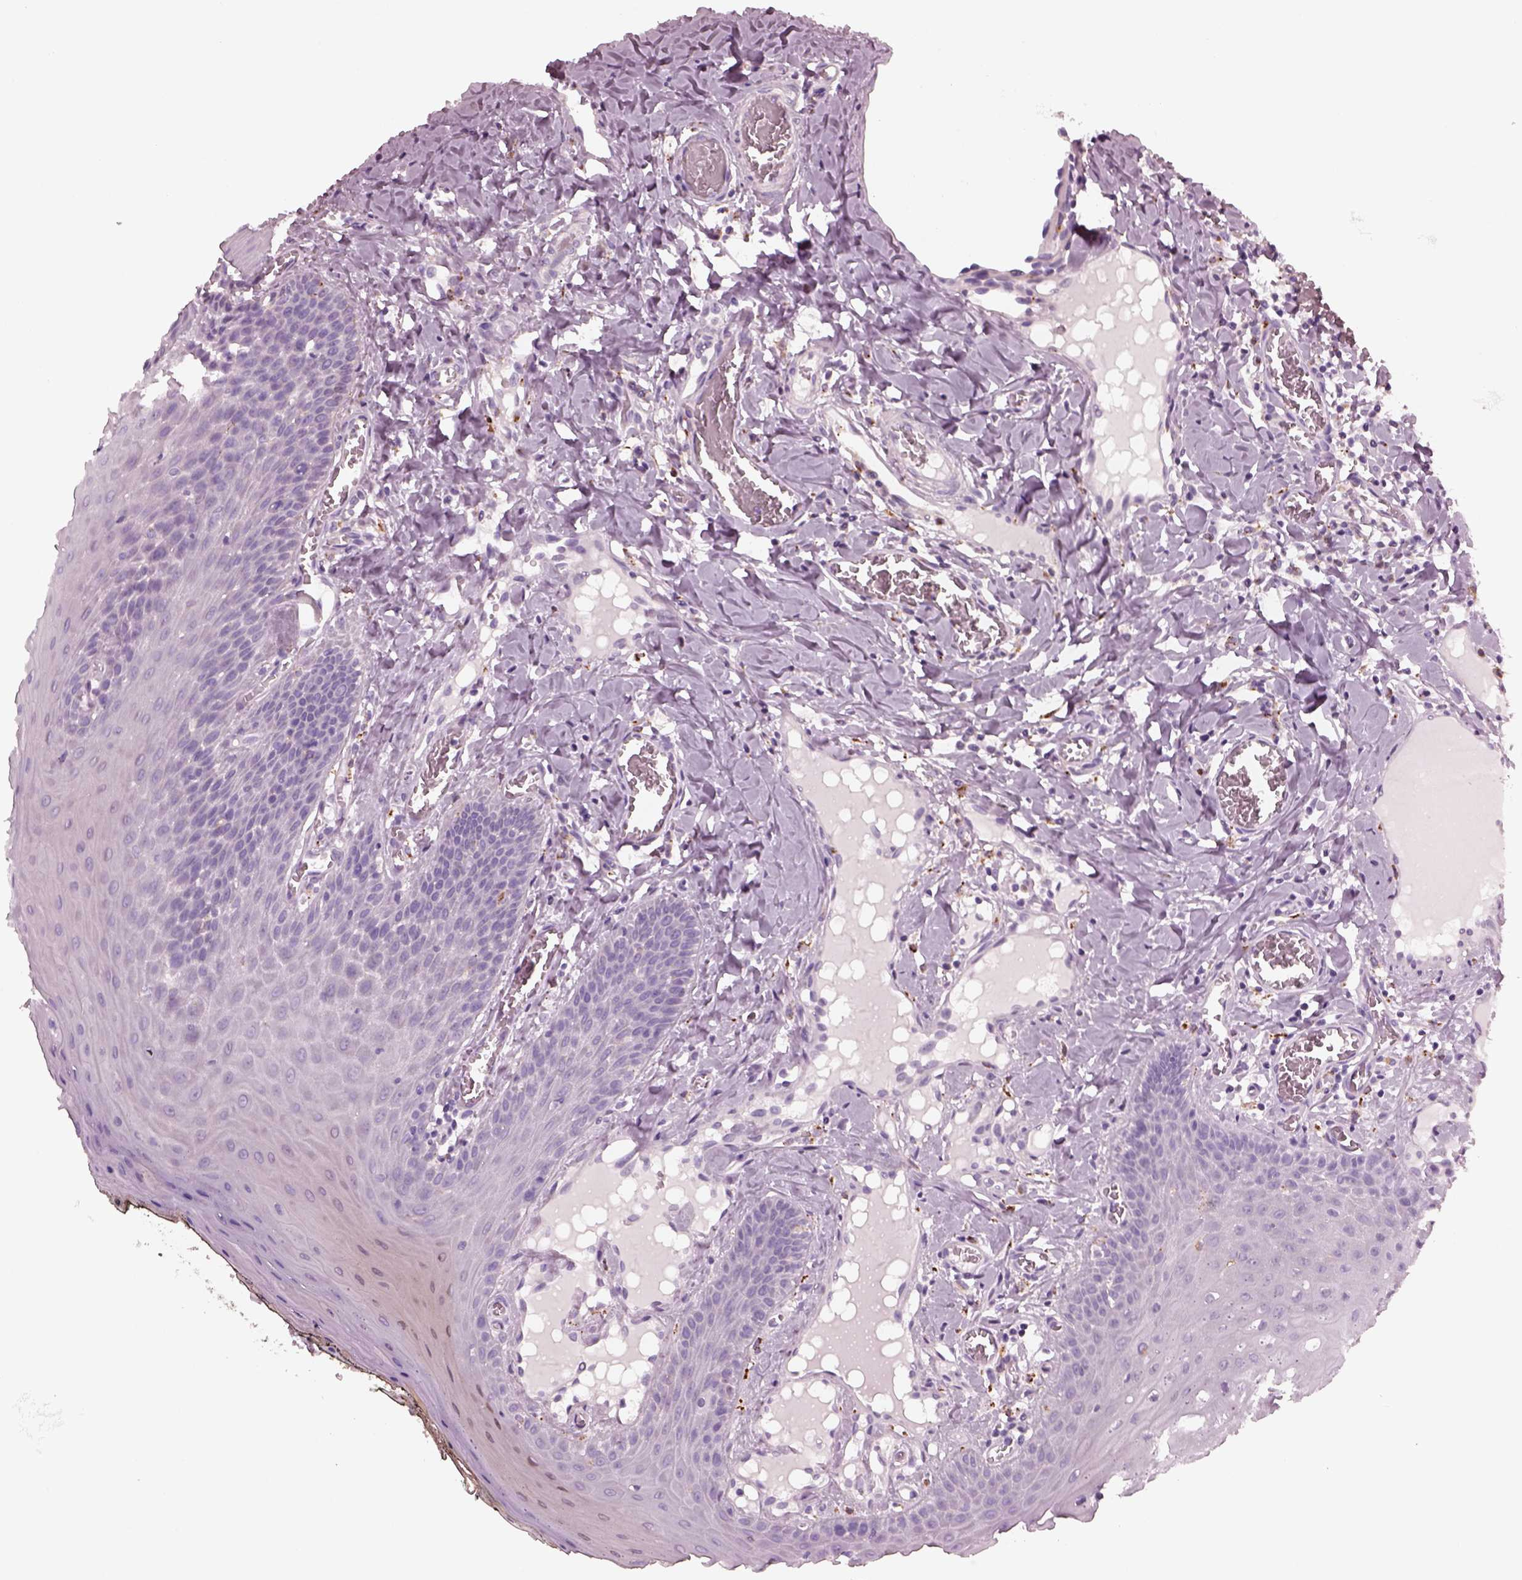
{"staining": {"intensity": "negative", "quantity": "none", "location": "none"}, "tissue": "oral mucosa", "cell_type": "Squamous epithelial cells", "image_type": "normal", "snomed": [{"axis": "morphology", "description": "Normal tissue, NOS"}, {"axis": "topography", "description": "Oral tissue"}], "caption": "Squamous epithelial cells are negative for protein expression in normal human oral mucosa. Brightfield microscopy of IHC stained with DAB (3,3'-diaminobenzidine) (brown) and hematoxylin (blue), captured at high magnification.", "gene": "SLAMF8", "patient": {"sex": "male", "age": 9}}